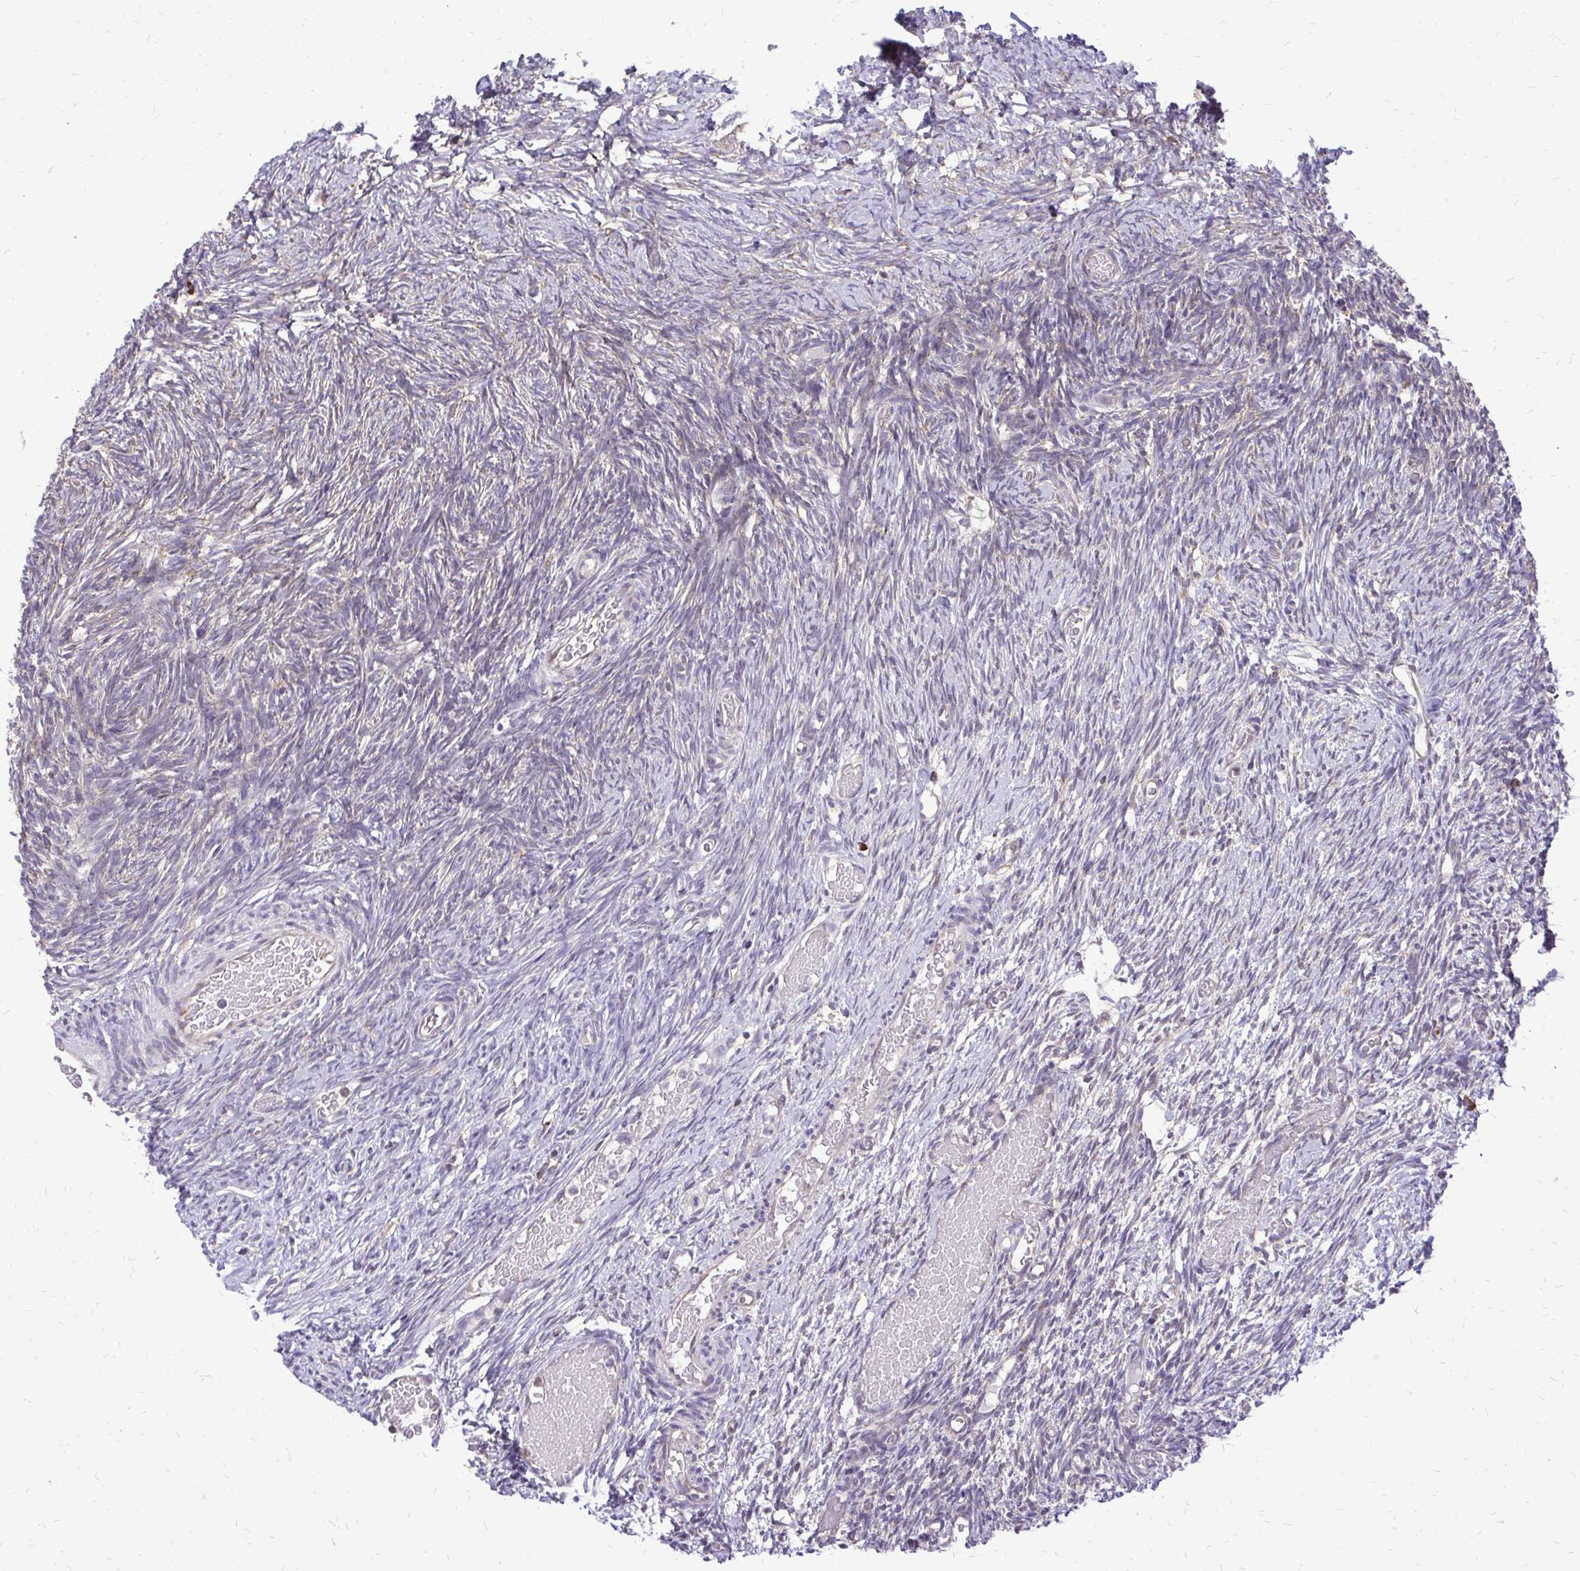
{"staining": {"intensity": "weak", "quantity": "<25%", "location": "cytoplasmic/membranous"}, "tissue": "ovary", "cell_type": "Follicle cells", "image_type": "normal", "snomed": [{"axis": "morphology", "description": "Normal tissue, NOS"}, {"axis": "topography", "description": "Ovary"}], "caption": "This is an immunohistochemistry (IHC) image of unremarkable human ovary. There is no expression in follicle cells.", "gene": "RPS3", "patient": {"sex": "female", "age": 39}}